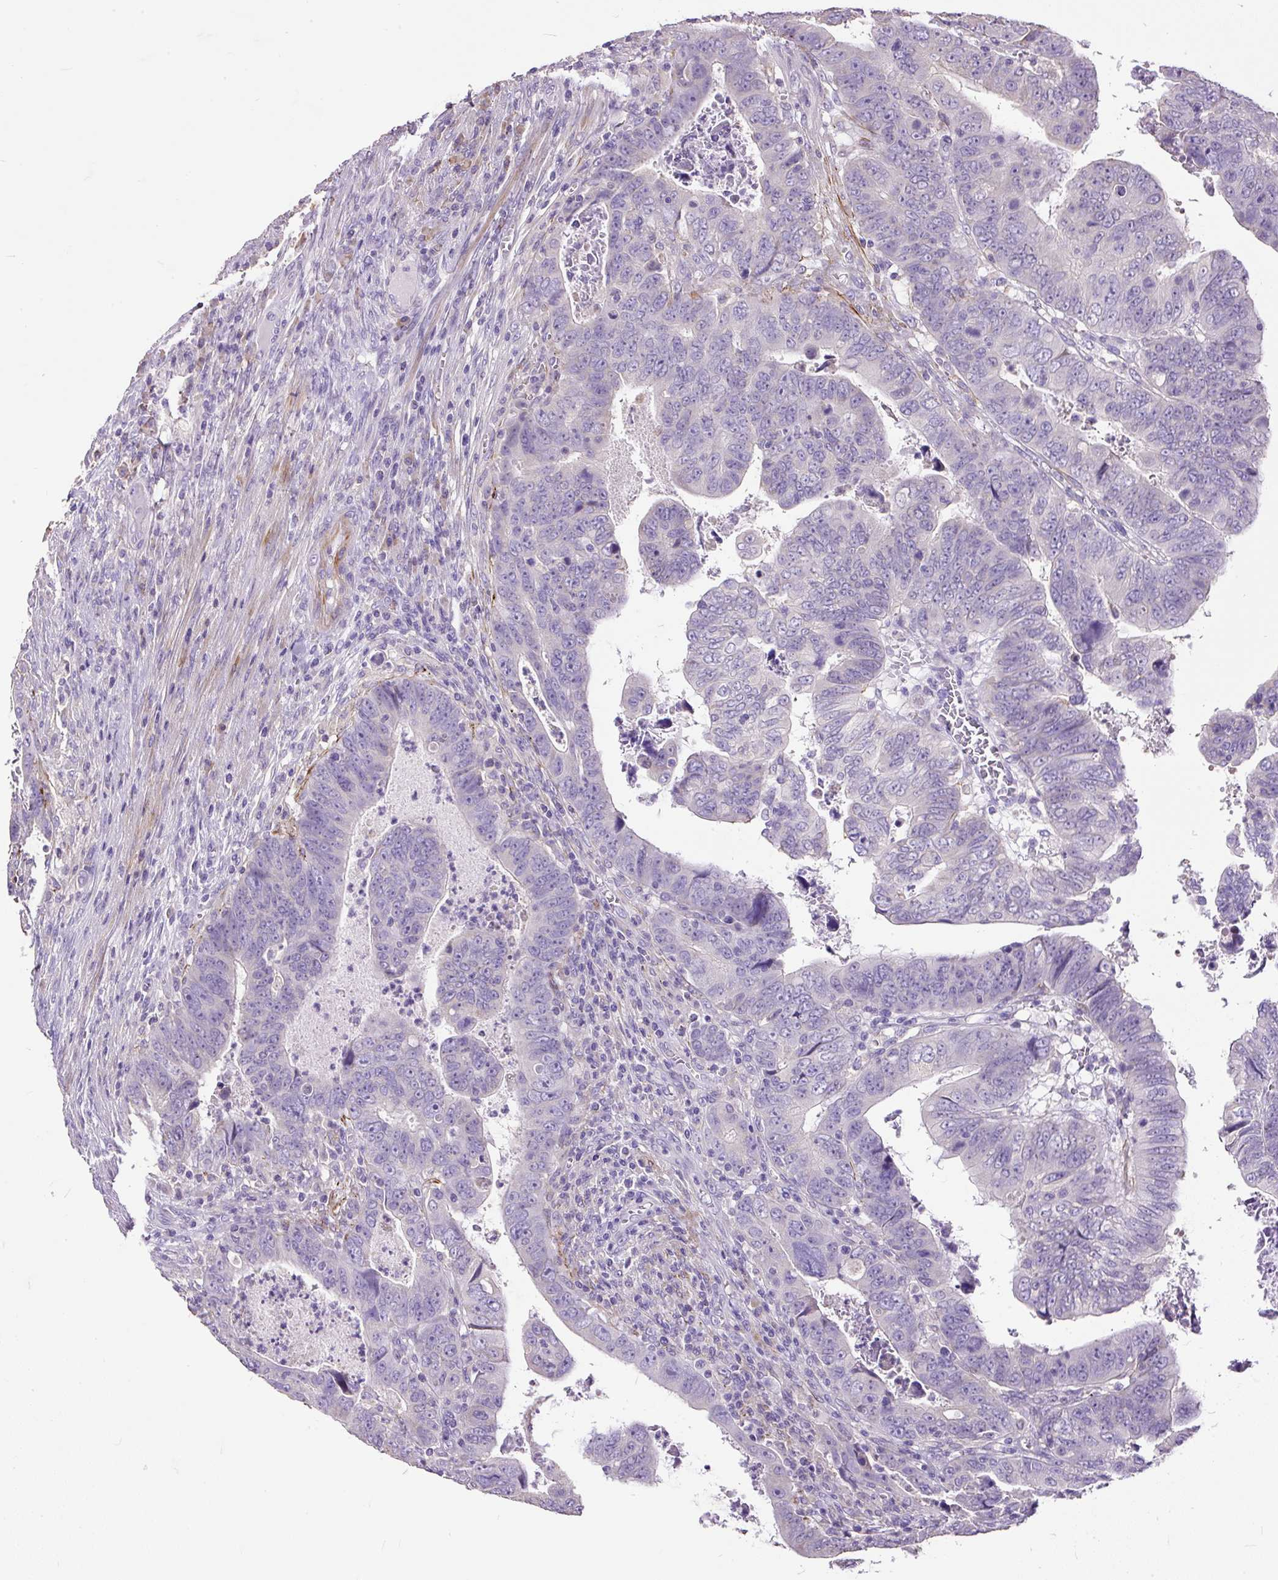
{"staining": {"intensity": "negative", "quantity": "none", "location": "none"}, "tissue": "colorectal cancer", "cell_type": "Tumor cells", "image_type": "cancer", "snomed": [{"axis": "morphology", "description": "Normal tissue, NOS"}, {"axis": "morphology", "description": "Adenocarcinoma, NOS"}, {"axis": "topography", "description": "Rectum"}], "caption": "The micrograph shows no significant expression in tumor cells of adenocarcinoma (colorectal). (IHC, brightfield microscopy, high magnification).", "gene": "GBX1", "patient": {"sex": "female", "age": 65}}